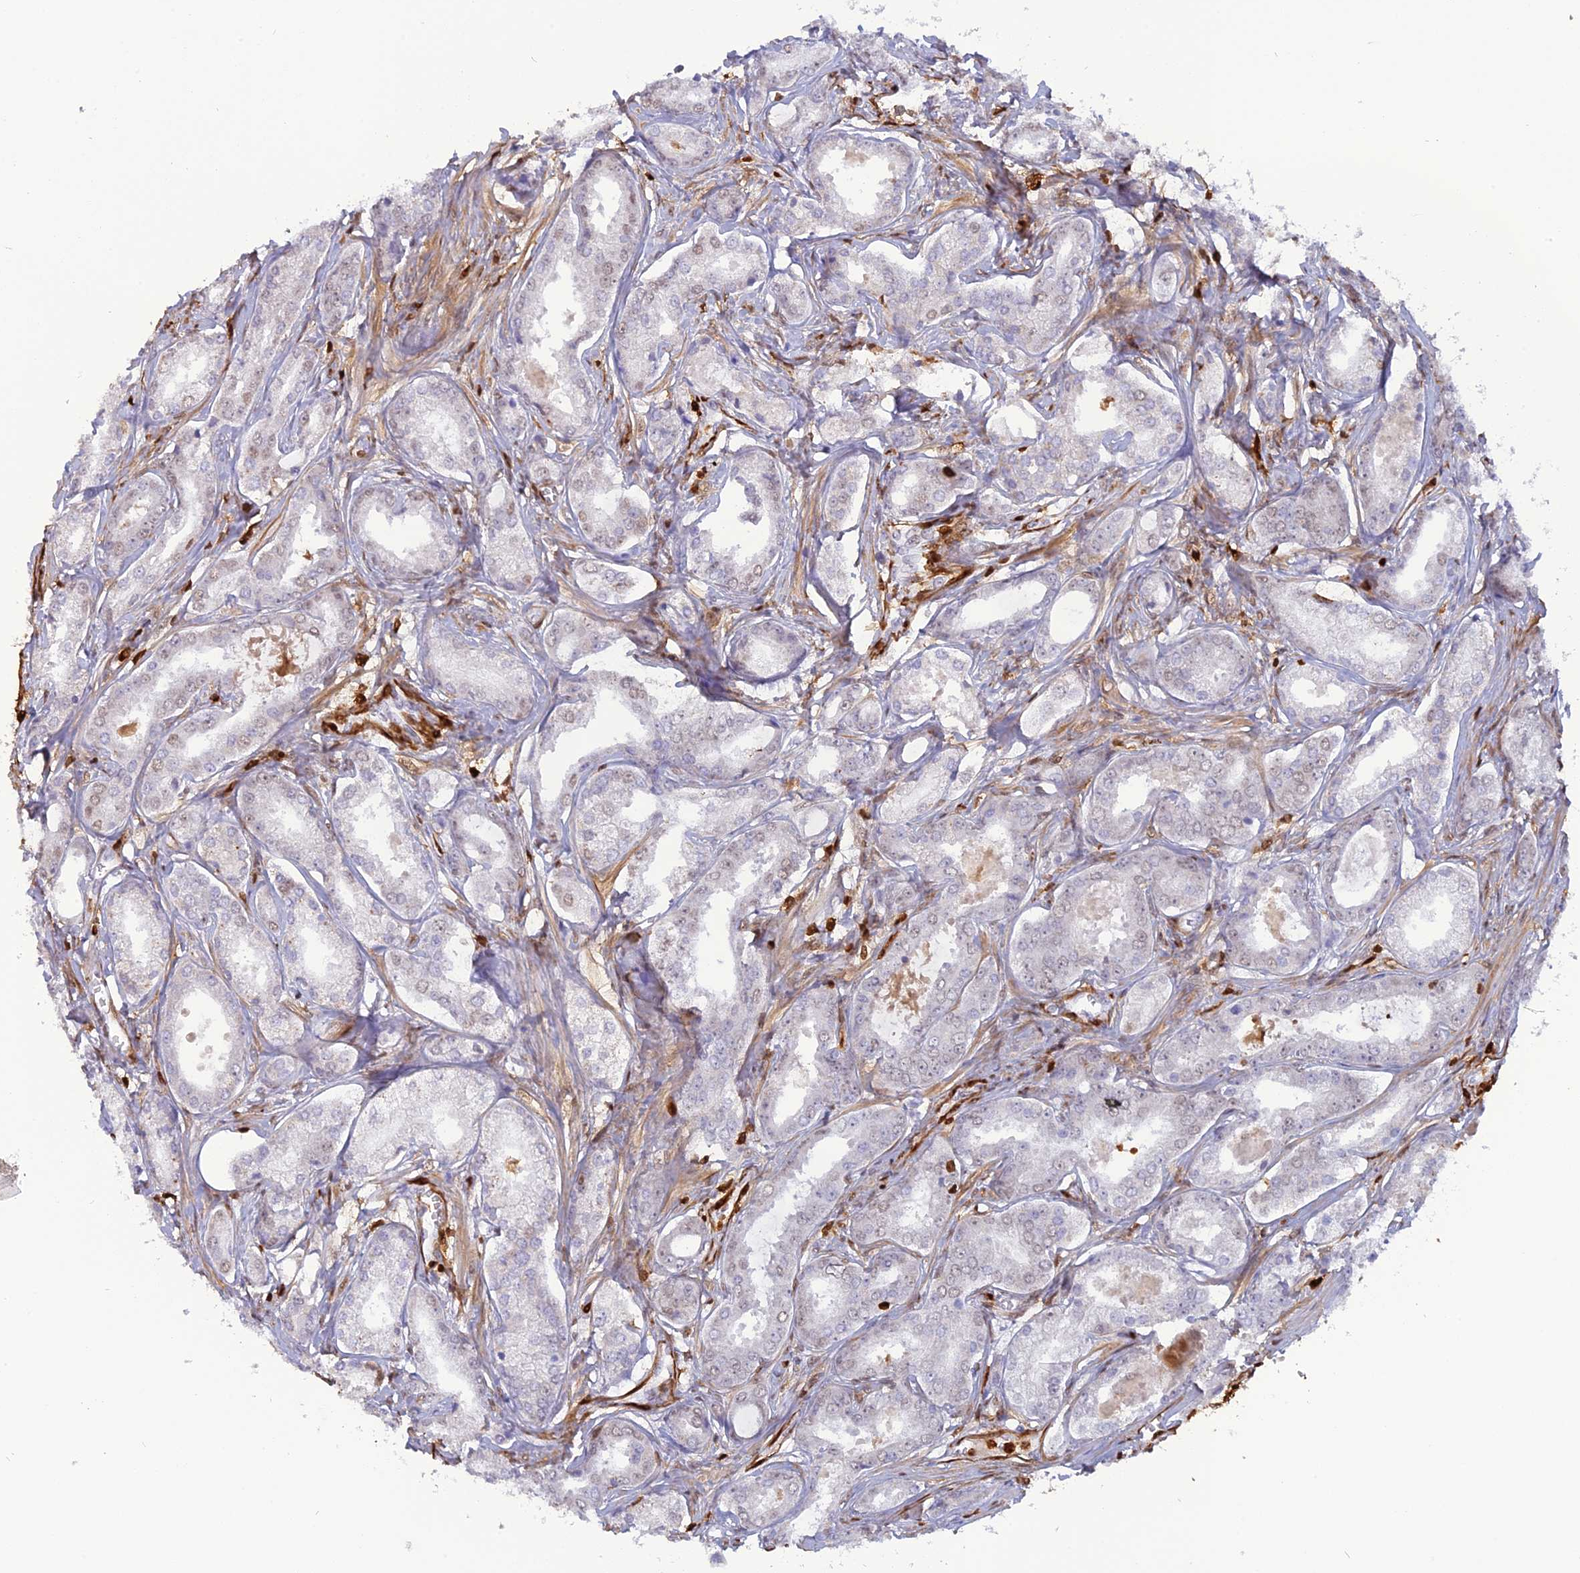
{"staining": {"intensity": "weak", "quantity": "<25%", "location": "nuclear"}, "tissue": "prostate cancer", "cell_type": "Tumor cells", "image_type": "cancer", "snomed": [{"axis": "morphology", "description": "Adenocarcinoma, Low grade"}, {"axis": "topography", "description": "Prostate"}], "caption": "Immunohistochemical staining of prostate cancer (adenocarcinoma (low-grade)) reveals no significant expression in tumor cells.", "gene": "PGBD4", "patient": {"sex": "male", "age": 68}}